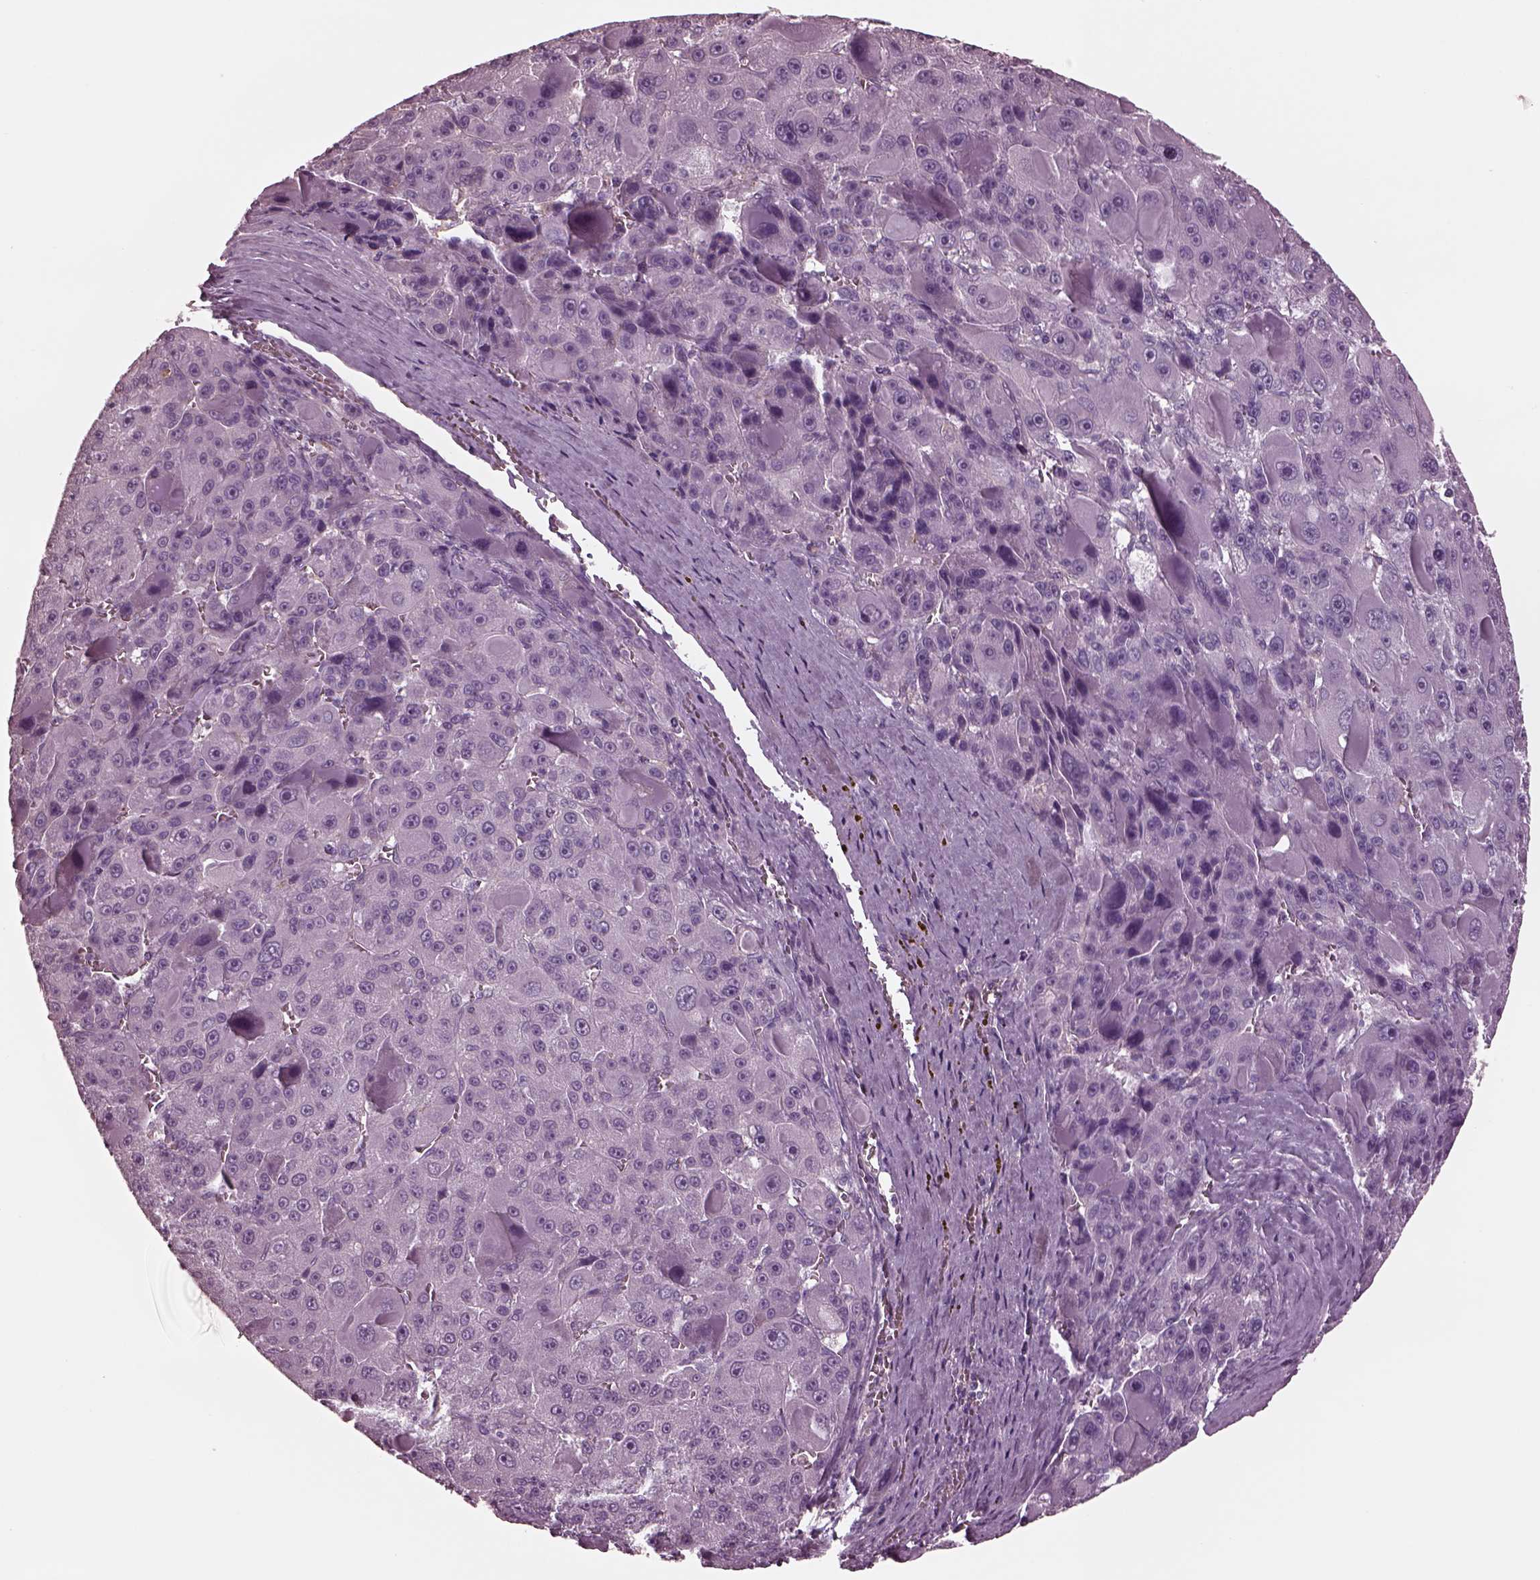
{"staining": {"intensity": "negative", "quantity": "none", "location": "none"}, "tissue": "liver cancer", "cell_type": "Tumor cells", "image_type": "cancer", "snomed": [{"axis": "morphology", "description": "Carcinoma, Hepatocellular, NOS"}, {"axis": "topography", "description": "Liver"}], "caption": "This is a image of immunohistochemistry (IHC) staining of hepatocellular carcinoma (liver), which shows no positivity in tumor cells.", "gene": "CGA", "patient": {"sex": "male", "age": 76}}